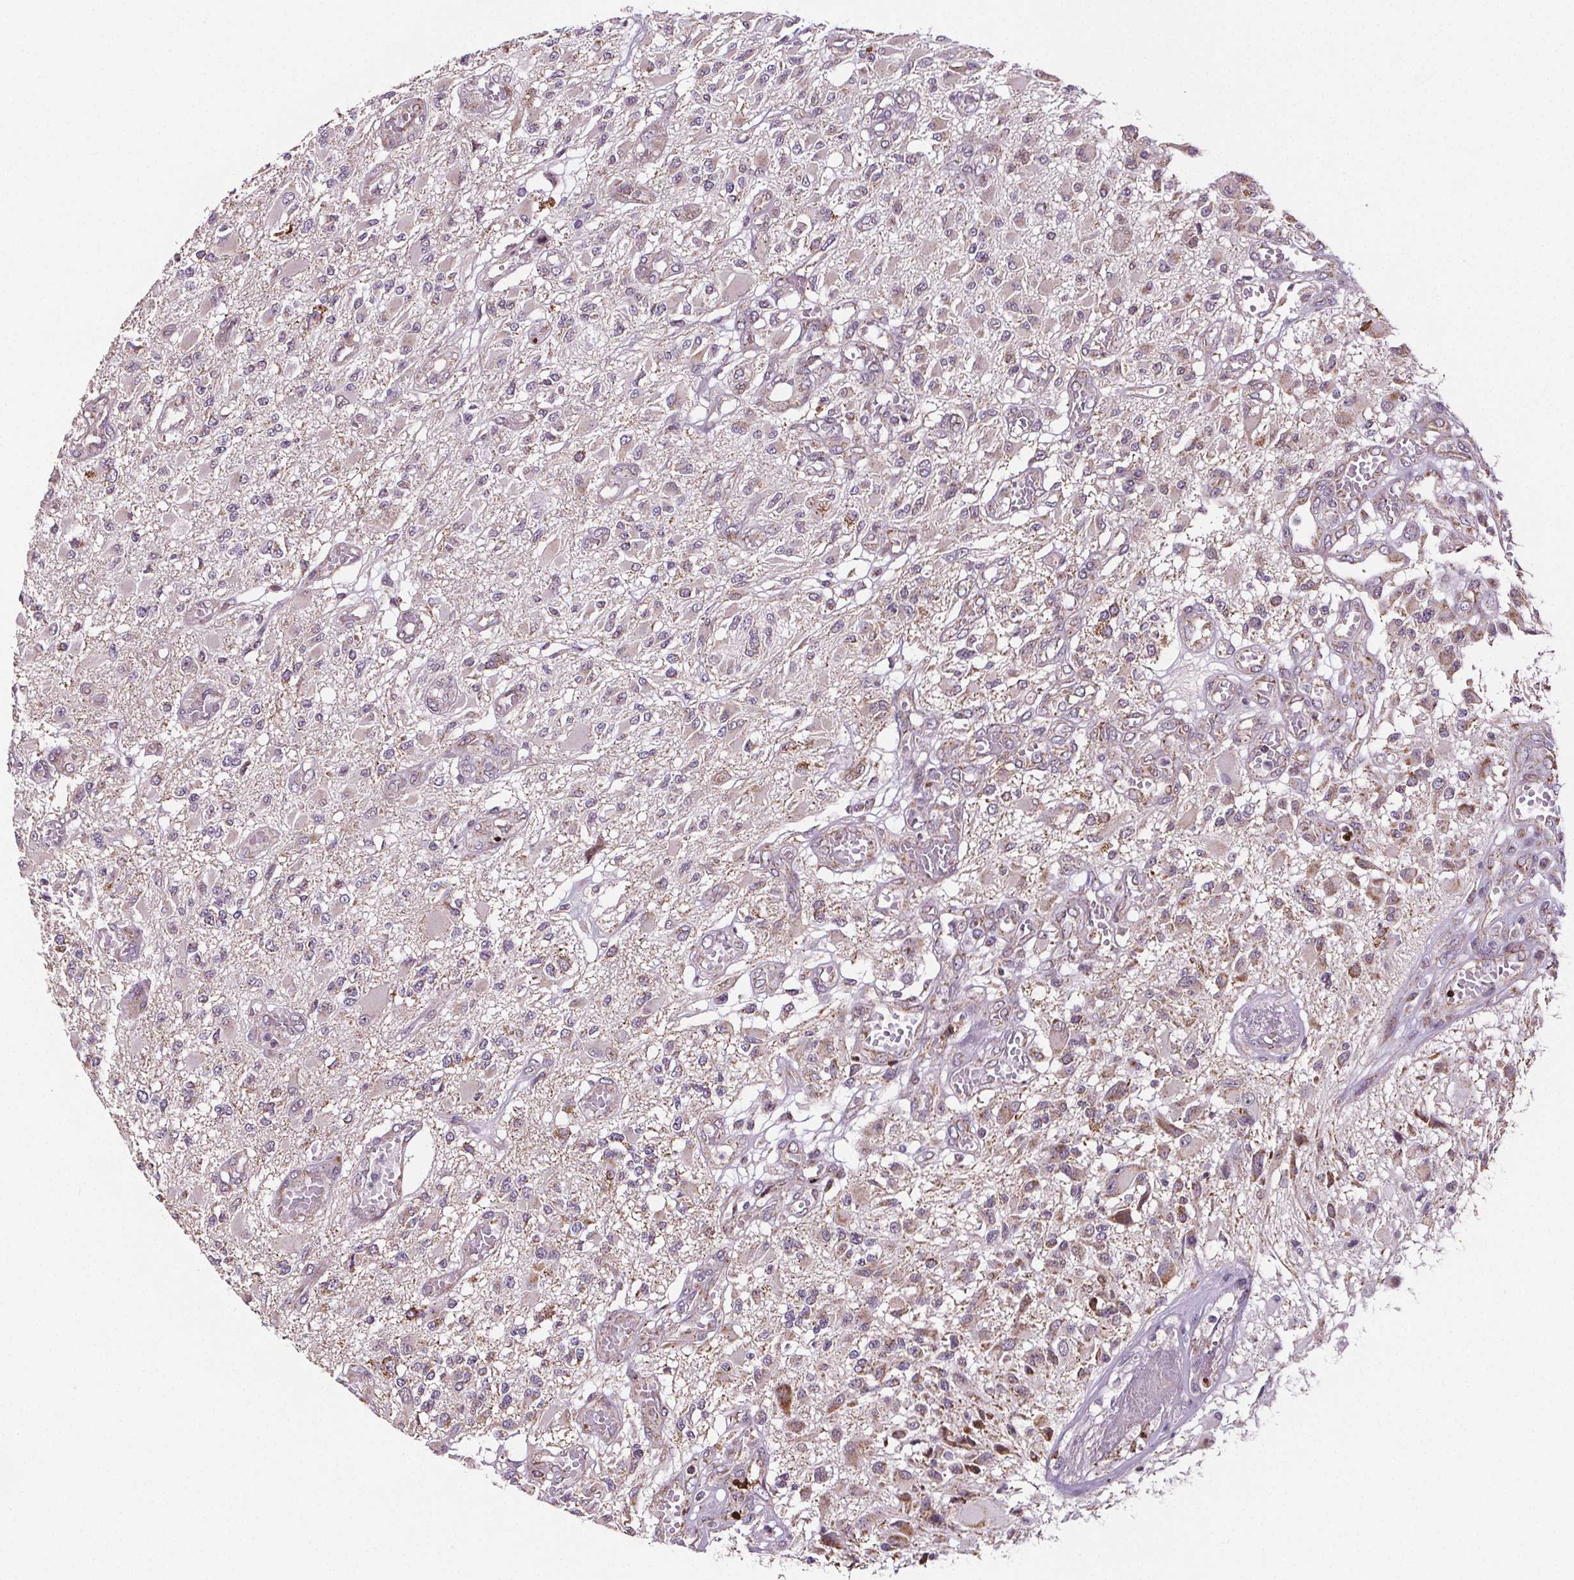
{"staining": {"intensity": "negative", "quantity": "none", "location": "none"}, "tissue": "glioma", "cell_type": "Tumor cells", "image_type": "cancer", "snomed": [{"axis": "morphology", "description": "Glioma, malignant, High grade"}, {"axis": "topography", "description": "Brain"}], "caption": "The IHC histopathology image has no significant staining in tumor cells of high-grade glioma (malignant) tissue.", "gene": "SUCLA2", "patient": {"sex": "female", "age": 63}}